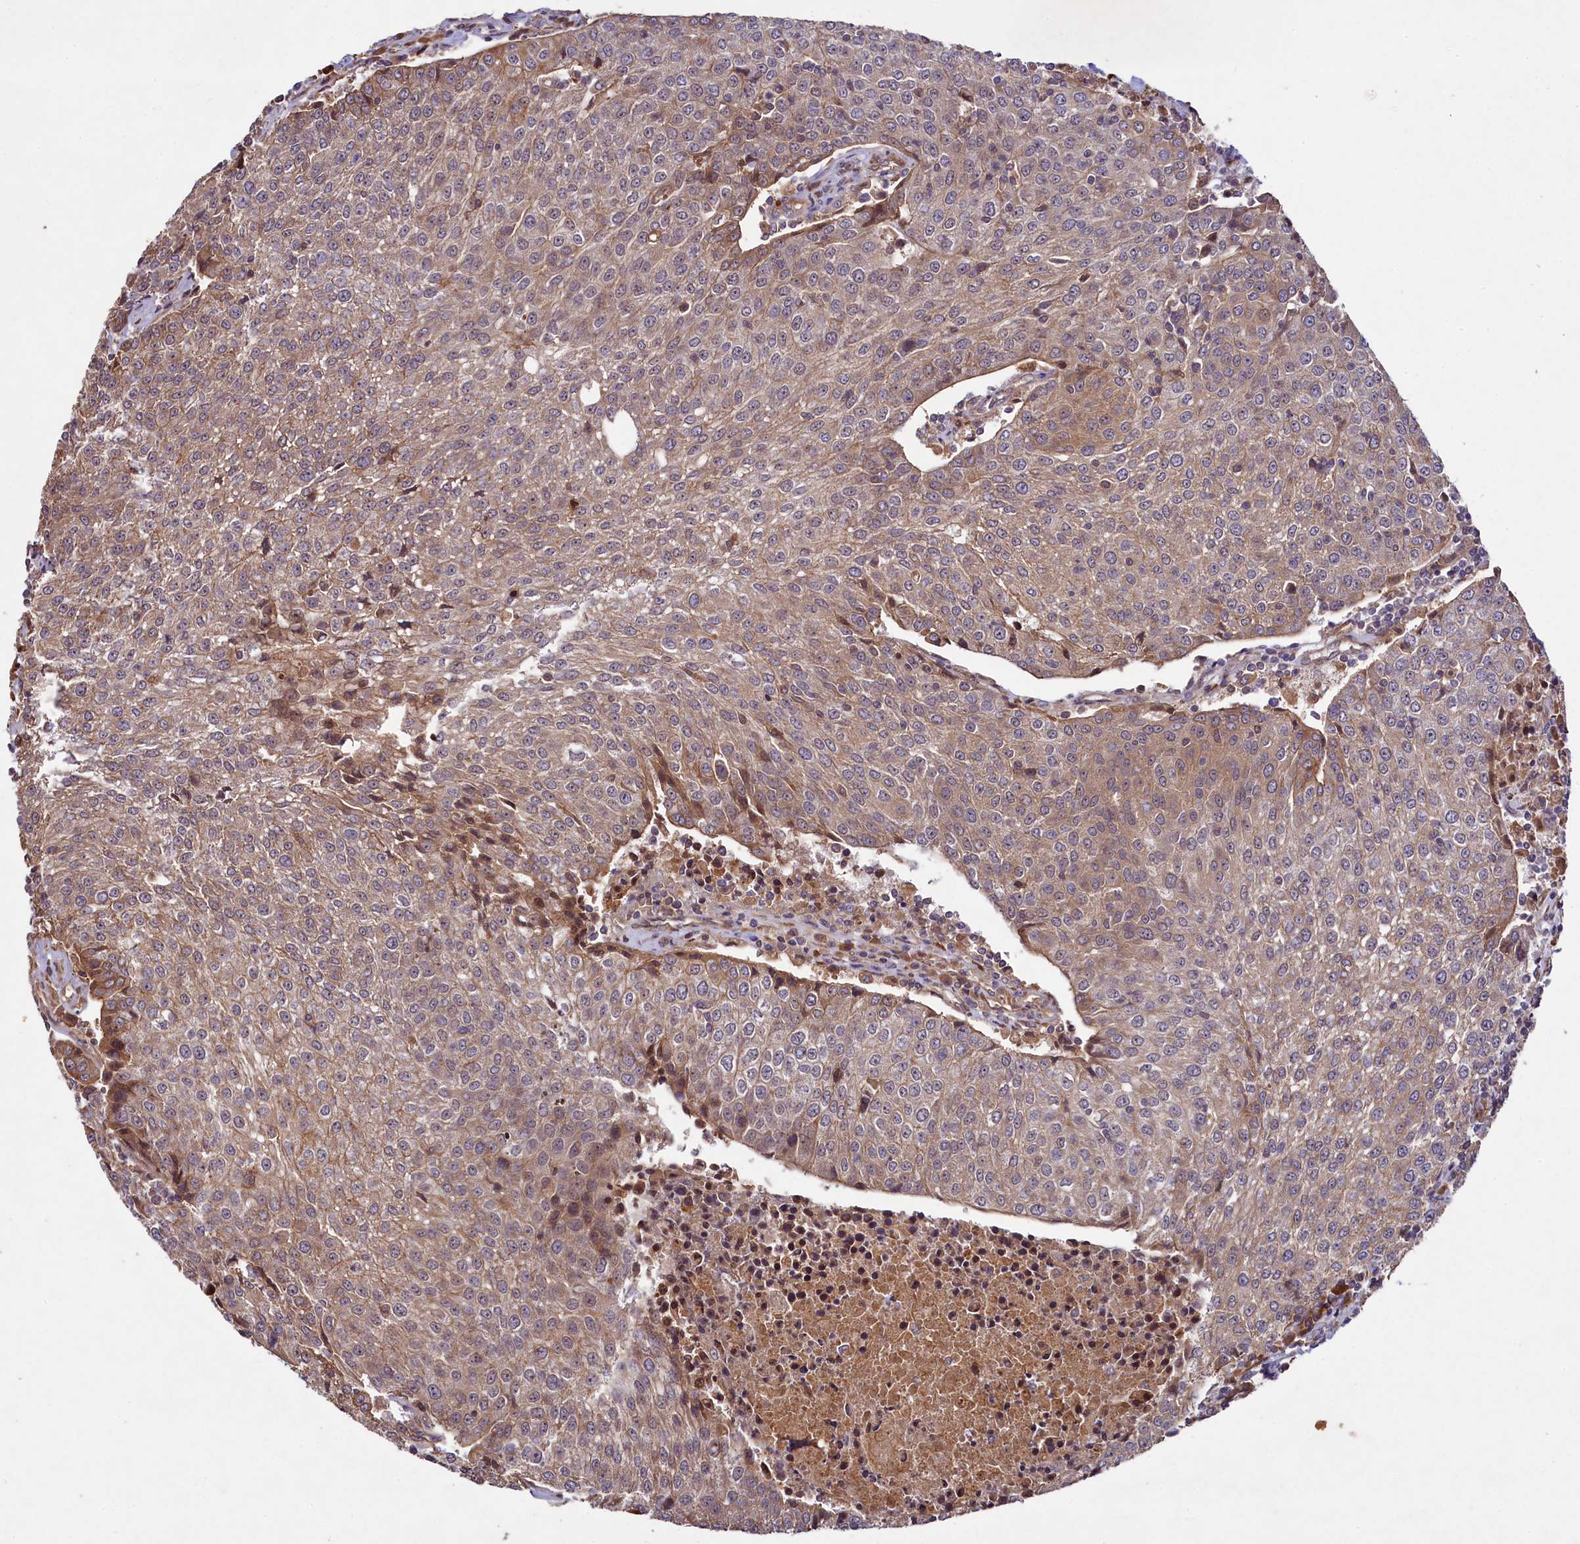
{"staining": {"intensity": "weak", "quantity": ">75%", "location": "cytoplasmic/membranous"}, "tissue": "urothelial cancer", "cell_type": "Tumor cells", "image_type": "cancer", "snomed": [{"axis": "morphology", "description": "Urothelial carcinoma, High grade"}, {"axis": "topography", "description": "Urinary bladder"}], "caption": "This photomicrograph exhibits IHC staining of high-grade urothelial carcinoma, with low weak cytoplasmic/membranous staining in about >75% of tumor cells.", "gene": "CCDC102A", "patient": {"sex": "female", "age": 85}}